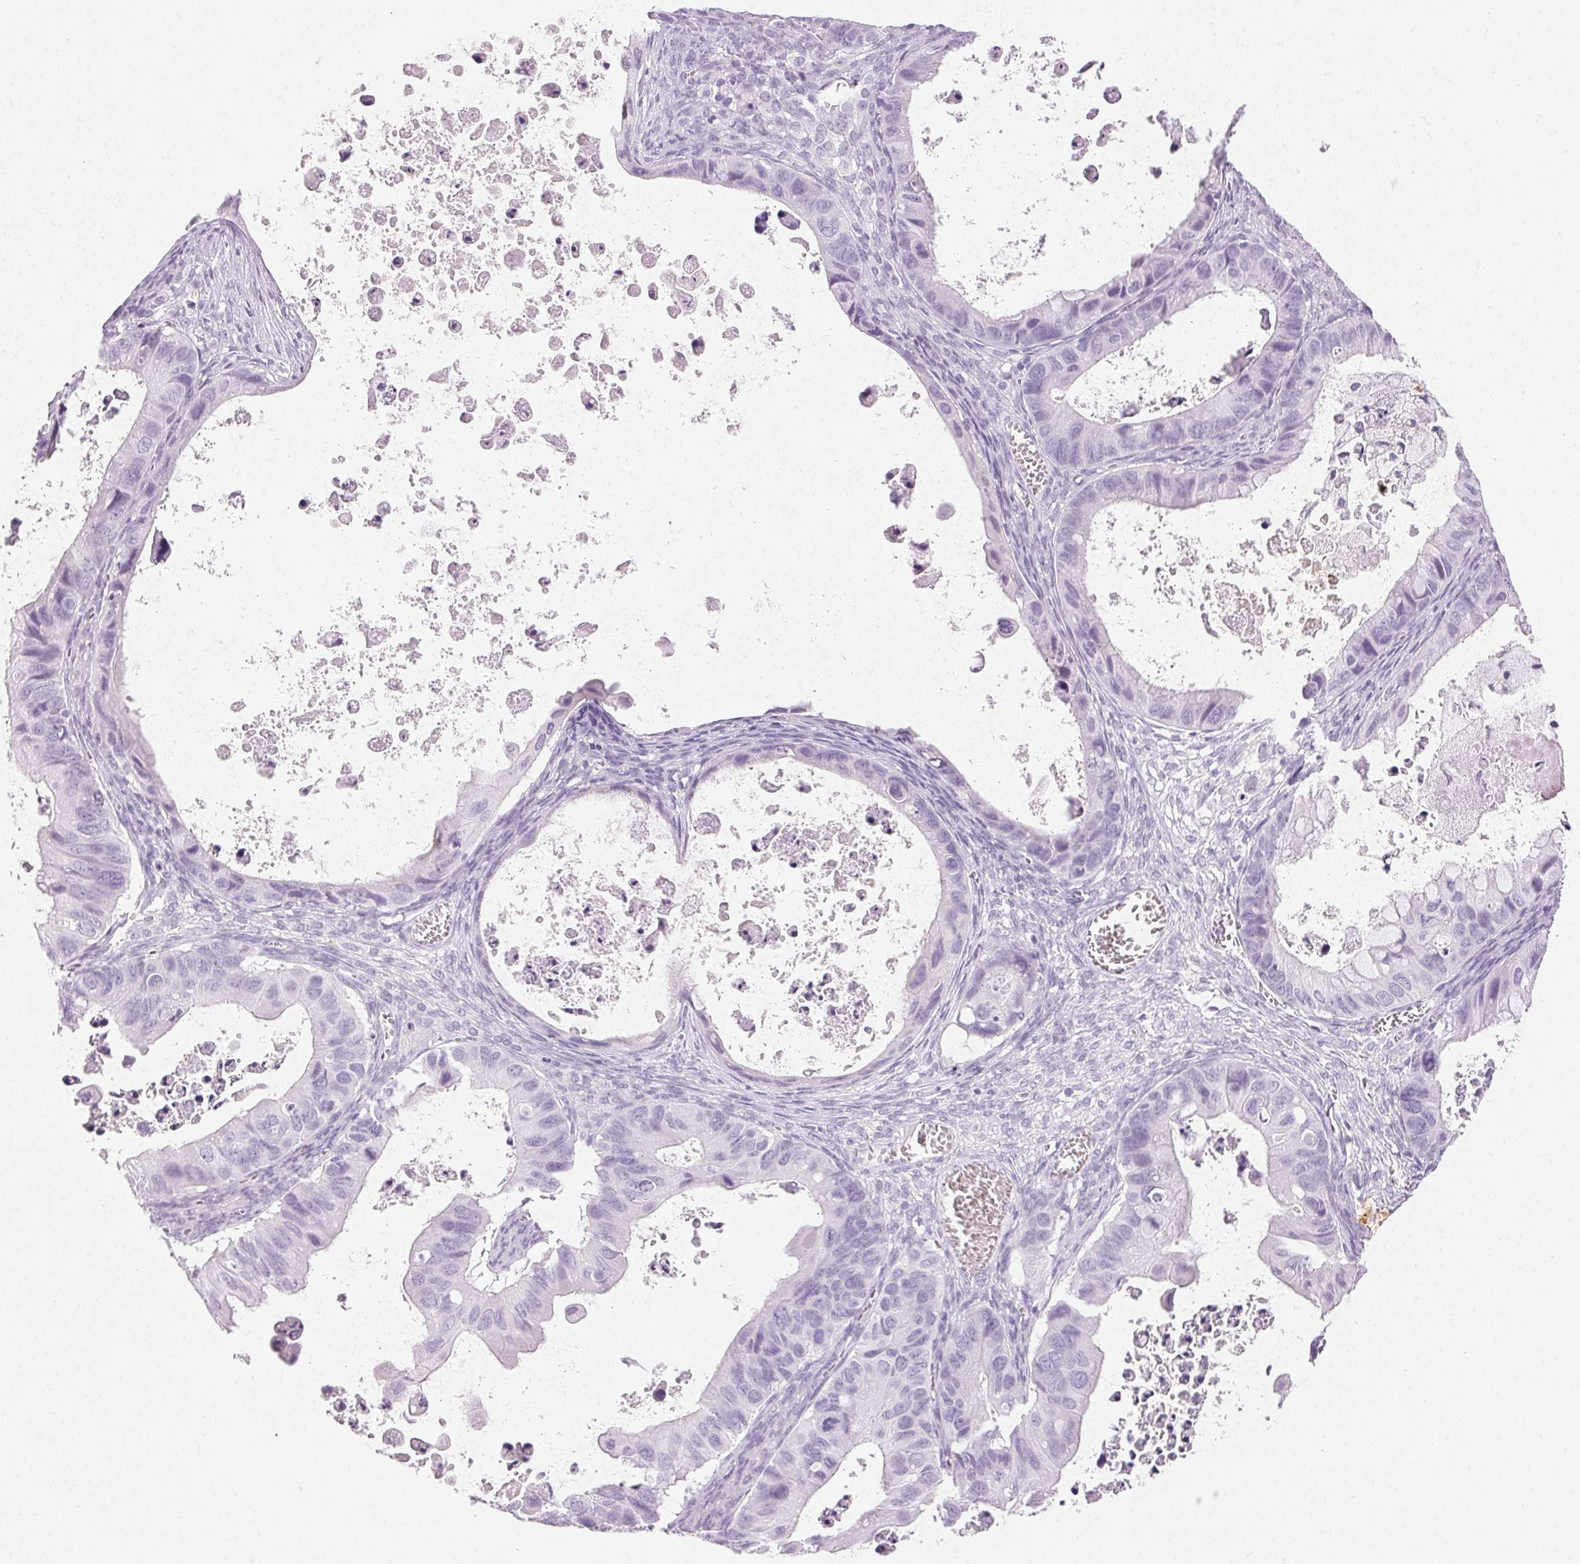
{"staining": {"intensity": "negative", "quantity": "none", "location": "none"}, "tissue": "ovarian cancer", "cell_type": "Tumor cells", "image_type": "cancer", "snomed": [{"axis": "morphology", "description": "Cystadenocarcinoma, mucinous, NOS"}, {"axis": "topography", "description": "Ovary"}], "caption": "The photomicrograph exhibits no staining of tumor cells in mucinous cystadenocarcinoma (ovarian).", "gene": "IGFBP1", "patient": {"sex": "female", "age": 64}}